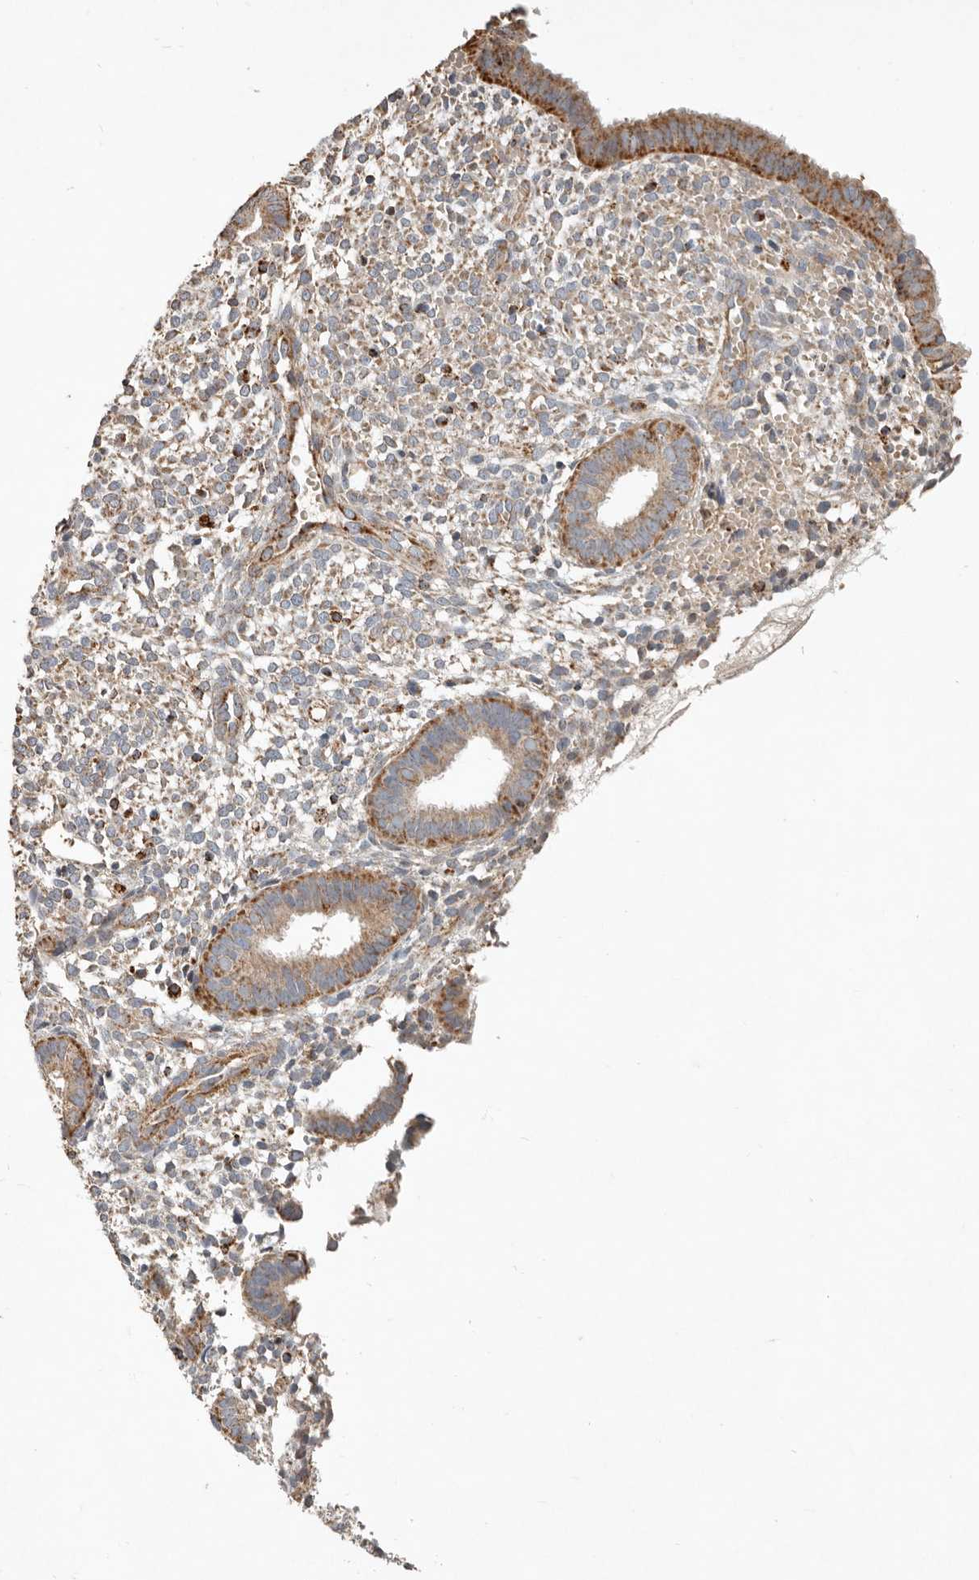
{"staining": {"intensity": "weak", "quantity": "25%-75%", "location": "cytoplasmic/membranous"}, "tissue": "endometrium", "cell_type": "Cells in endometrial stroma", "image_type": "normal", "snomed": [{"axis": "morphology", "description": "Normal tissue, NOS"}, {"axis": "topography", "description": "Endometrium"}], "caption": "IHC (DAB (3,3'-diaminobenzidine)) staining of unremarkable human endometrium exhibits weak cytoplasmic/membranous protein expression in approximately 25%-75% of cells in endometrial stroma. (IHC, brightfield microscopy, high magnification).", "gene": "ARHGEF10L", "patient": {"sex": "female", "age": 46}}